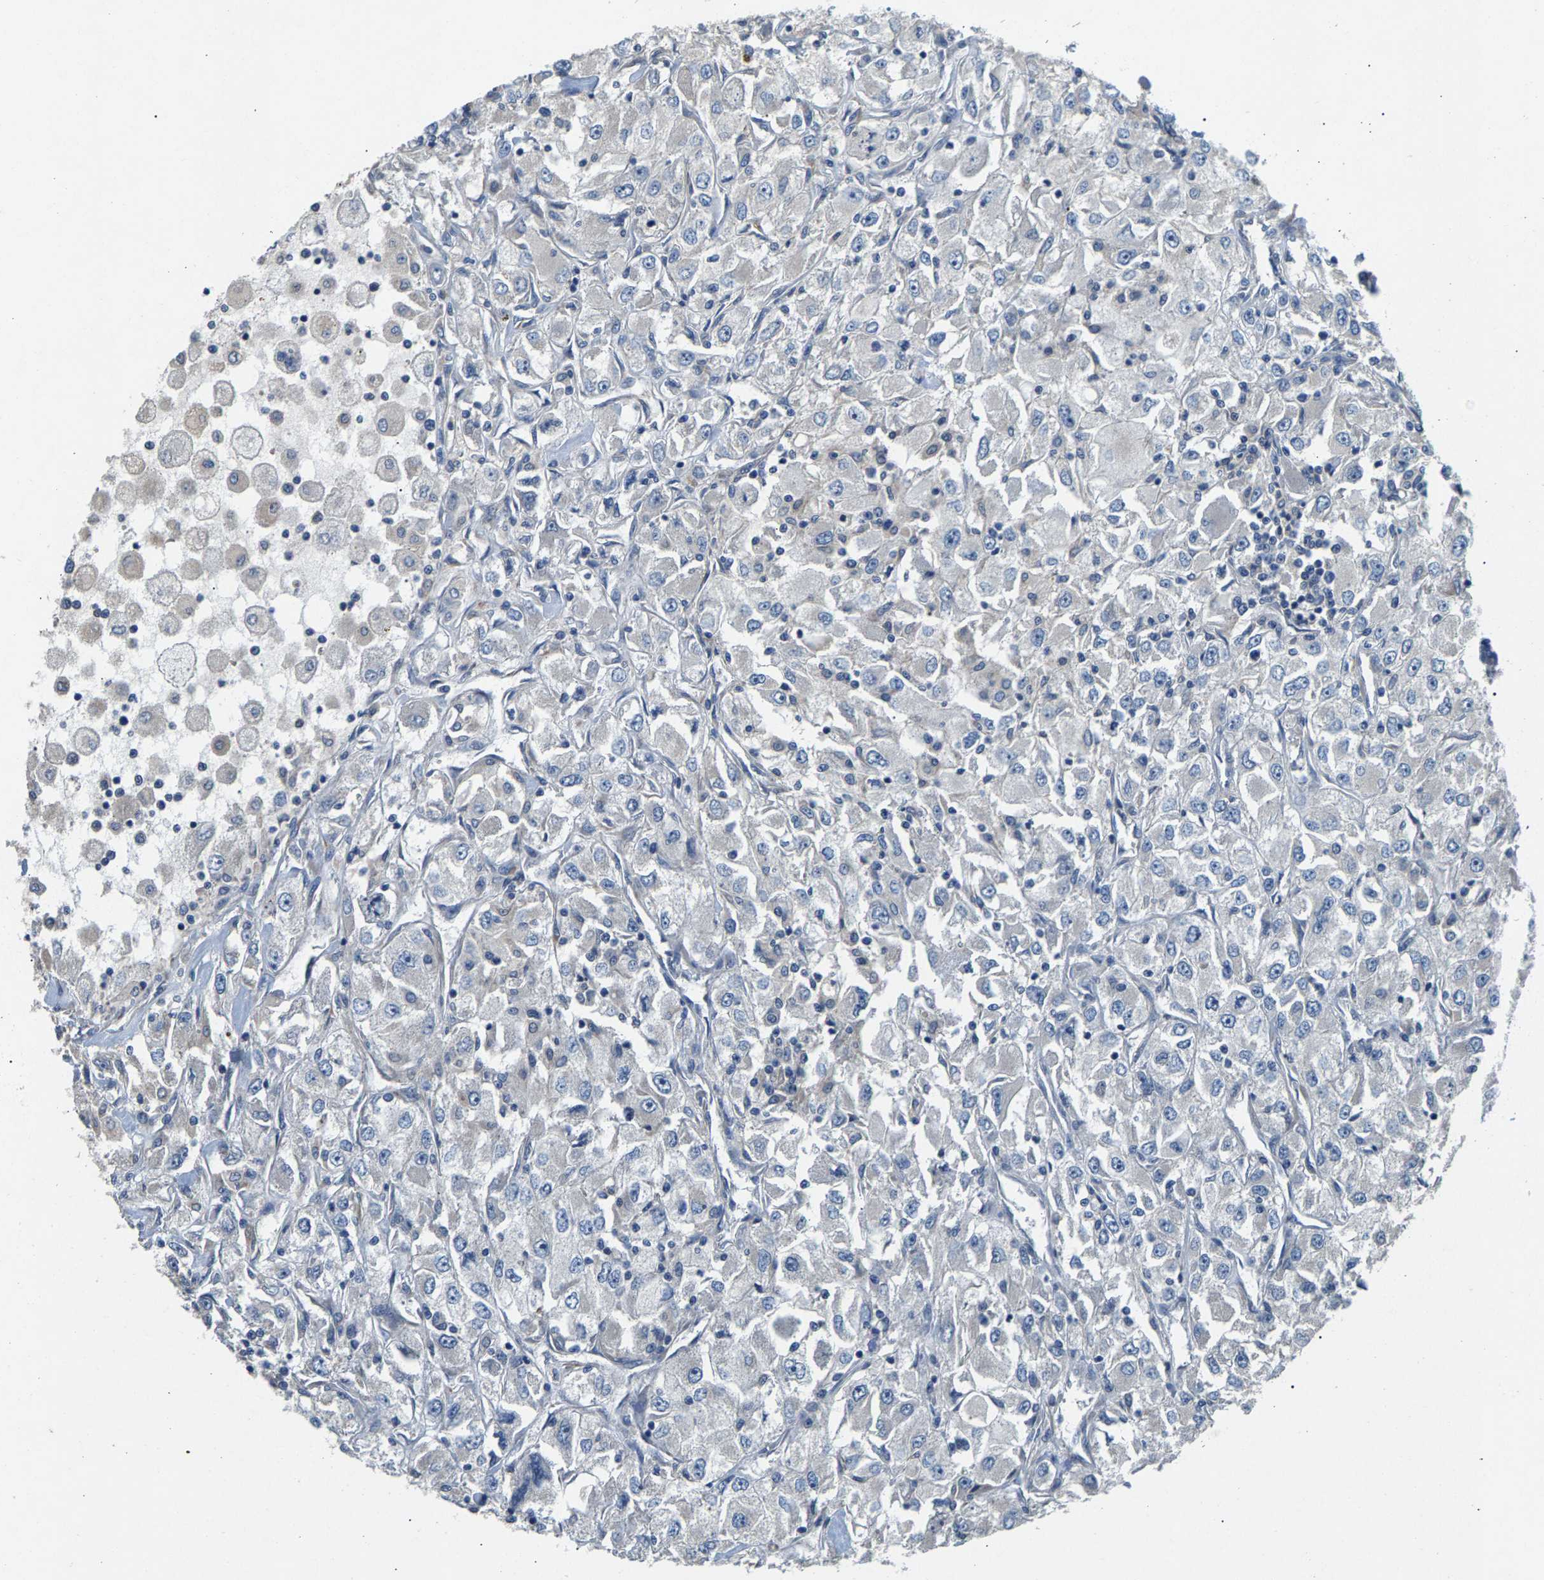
{"staining": {"intensity": "negative", "quantity": "none", "location": "none"}, "tissue": "renal cancer", "cell_type": "Tumor cells", "image_type": "cancer", "snomed": [{"axis": "morphology", "description": "Adenocarcinoma, NOS"}, {"axis": "topography", "description": "Kidney"}], "caption": "This is a micrograph of IHC staining of adenocarcinoma (renal), which shows no expression in tumor cells.", "gene": "NT5C", "patient": {"sex": "female", "age": 52}}